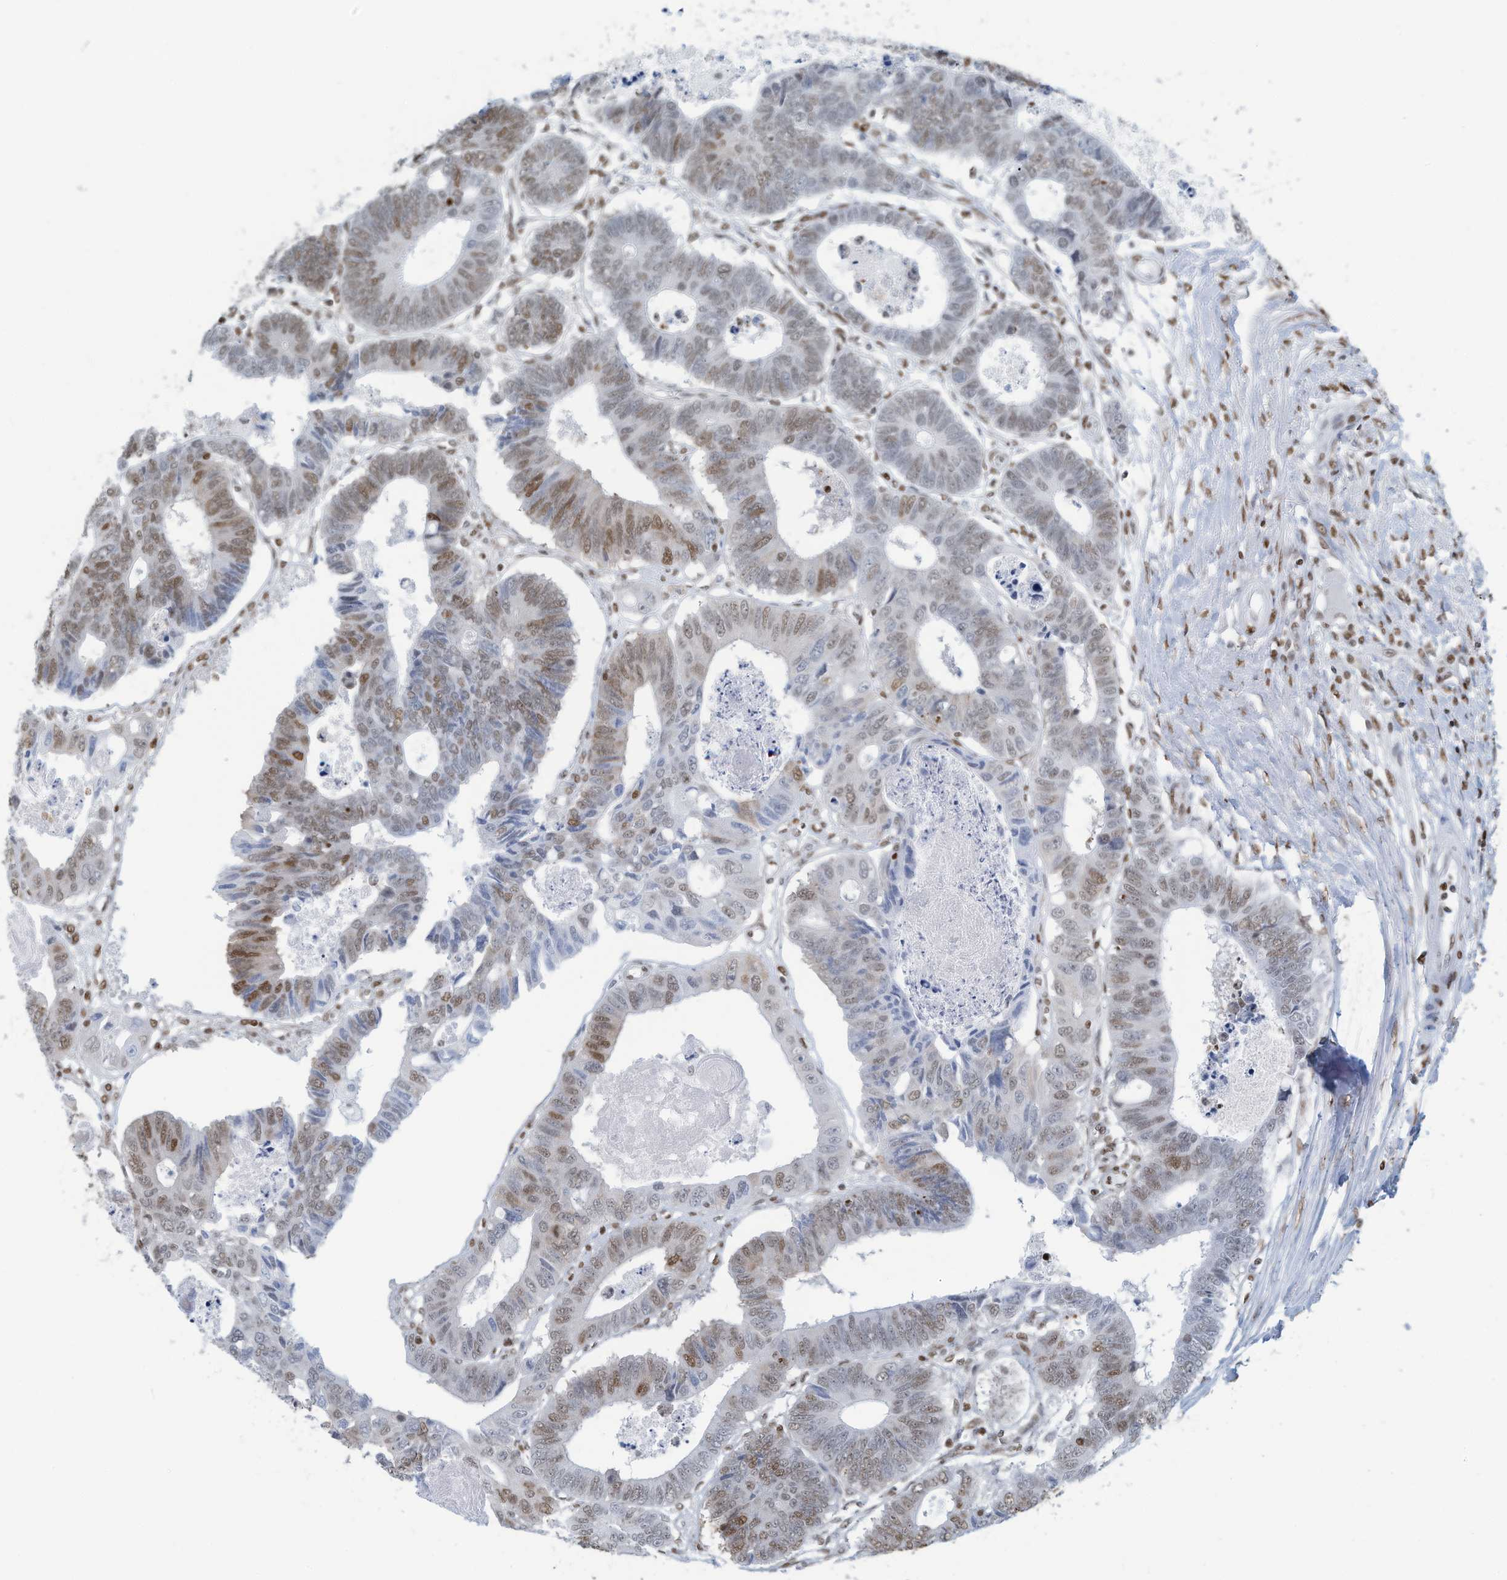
{"staining": {"intensity": "moderate", "quantity": "<25%", "location": "nuclear"}, "tissue": "colorectal cancer", "cell_type": "Tumor cells", "image_type": "cancer", "snomed": [{"axis": "morphology", "description": "Adenocarcinoma, NOS"}, {"axis": "topography", "description": "Rectum"}], "caption": "Approximately <25% of tumor cells in colorectal cancer show moderate nuclear protein staining as visualized by brown immunohistochemical staining.", "gene": "SARNP", "patient": {"sex": "male", "age": 84}}